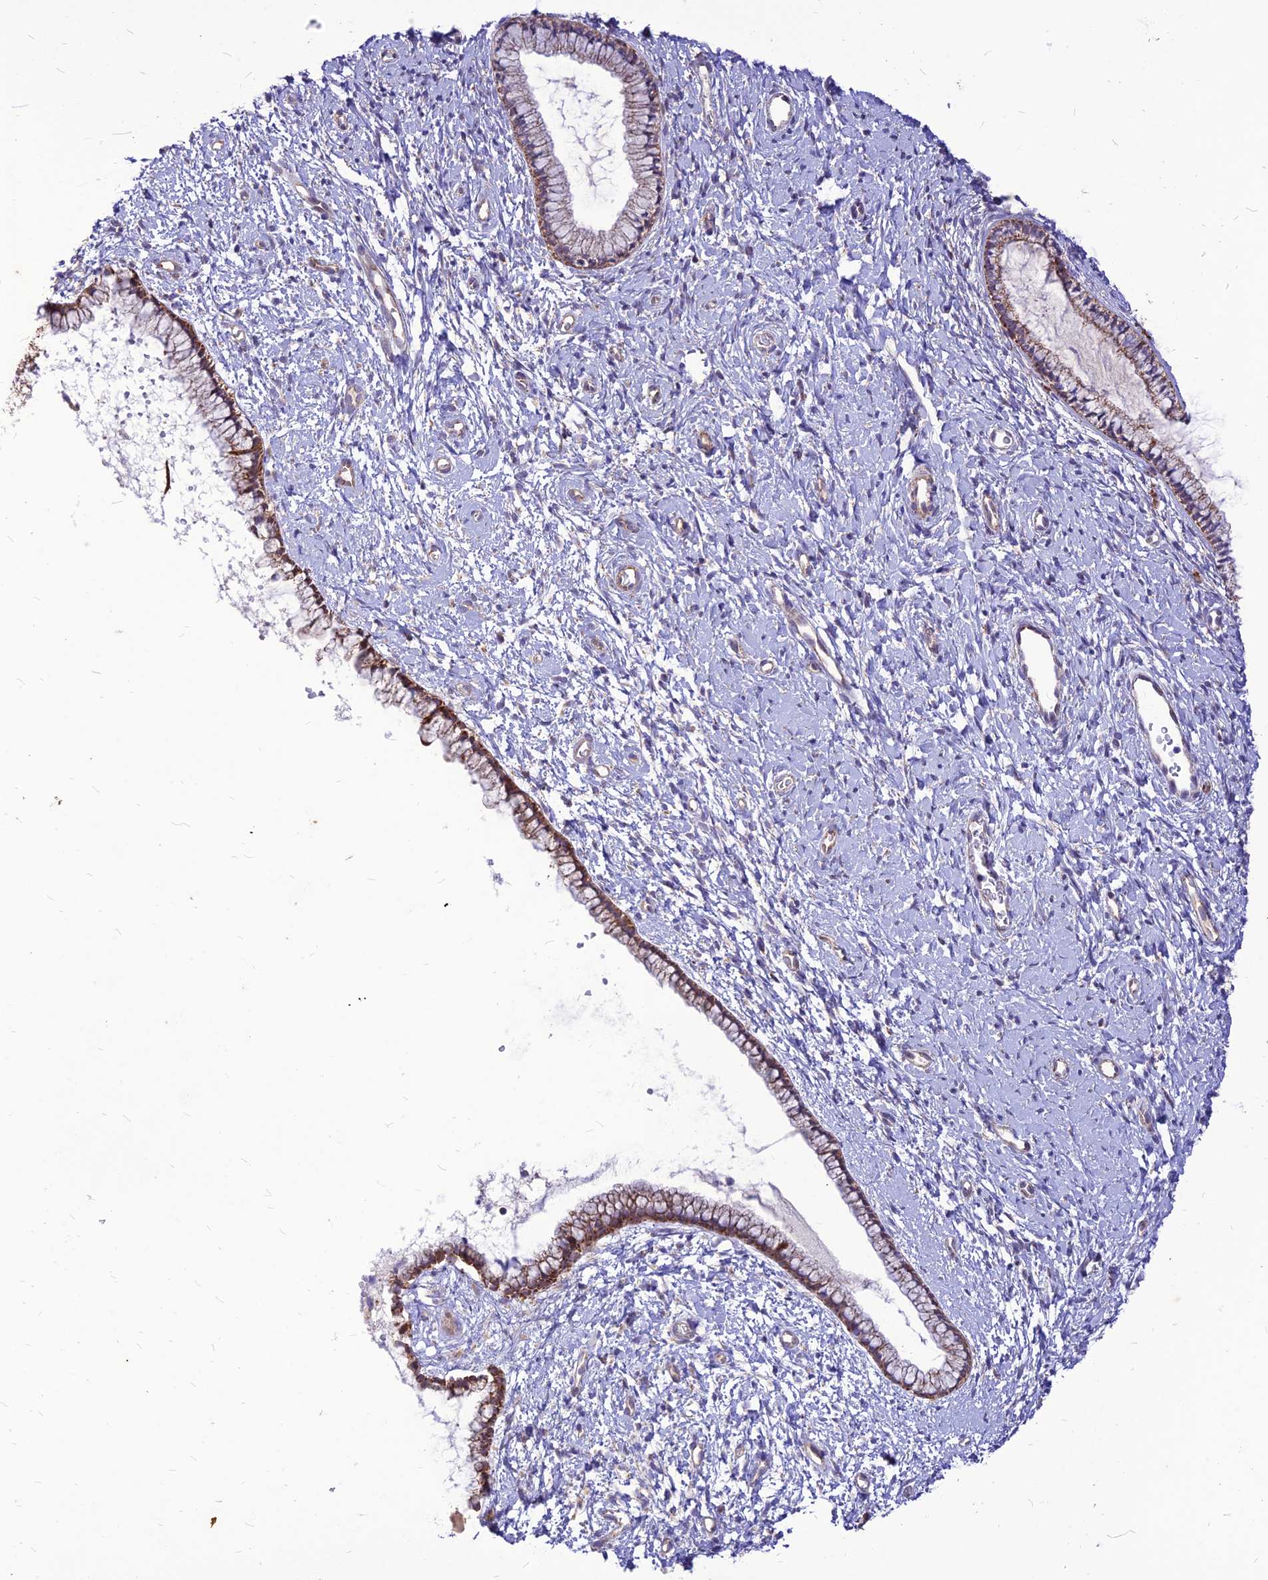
{"staining": {"intensity": "moderate", "quantity": "25%-75%", "location": "cytoplasmic/membranous"}, "tissue": "cervix", "cell_type": "Glandular cells", "image_type": "normal", "snomed": [{"axis": "morphology", "description": "Normal tissue, NOS"}, {"axis": "topography", "description": "Cervix"}], "caption": "Immunohistochemical staining of benign cervix reveals medium levels of moderate cytoplasmic/membranous positivity in about 25%-75% of glandular cells.", "gene": "ECI1", "patient": {"sex": "female", "age": 57}}